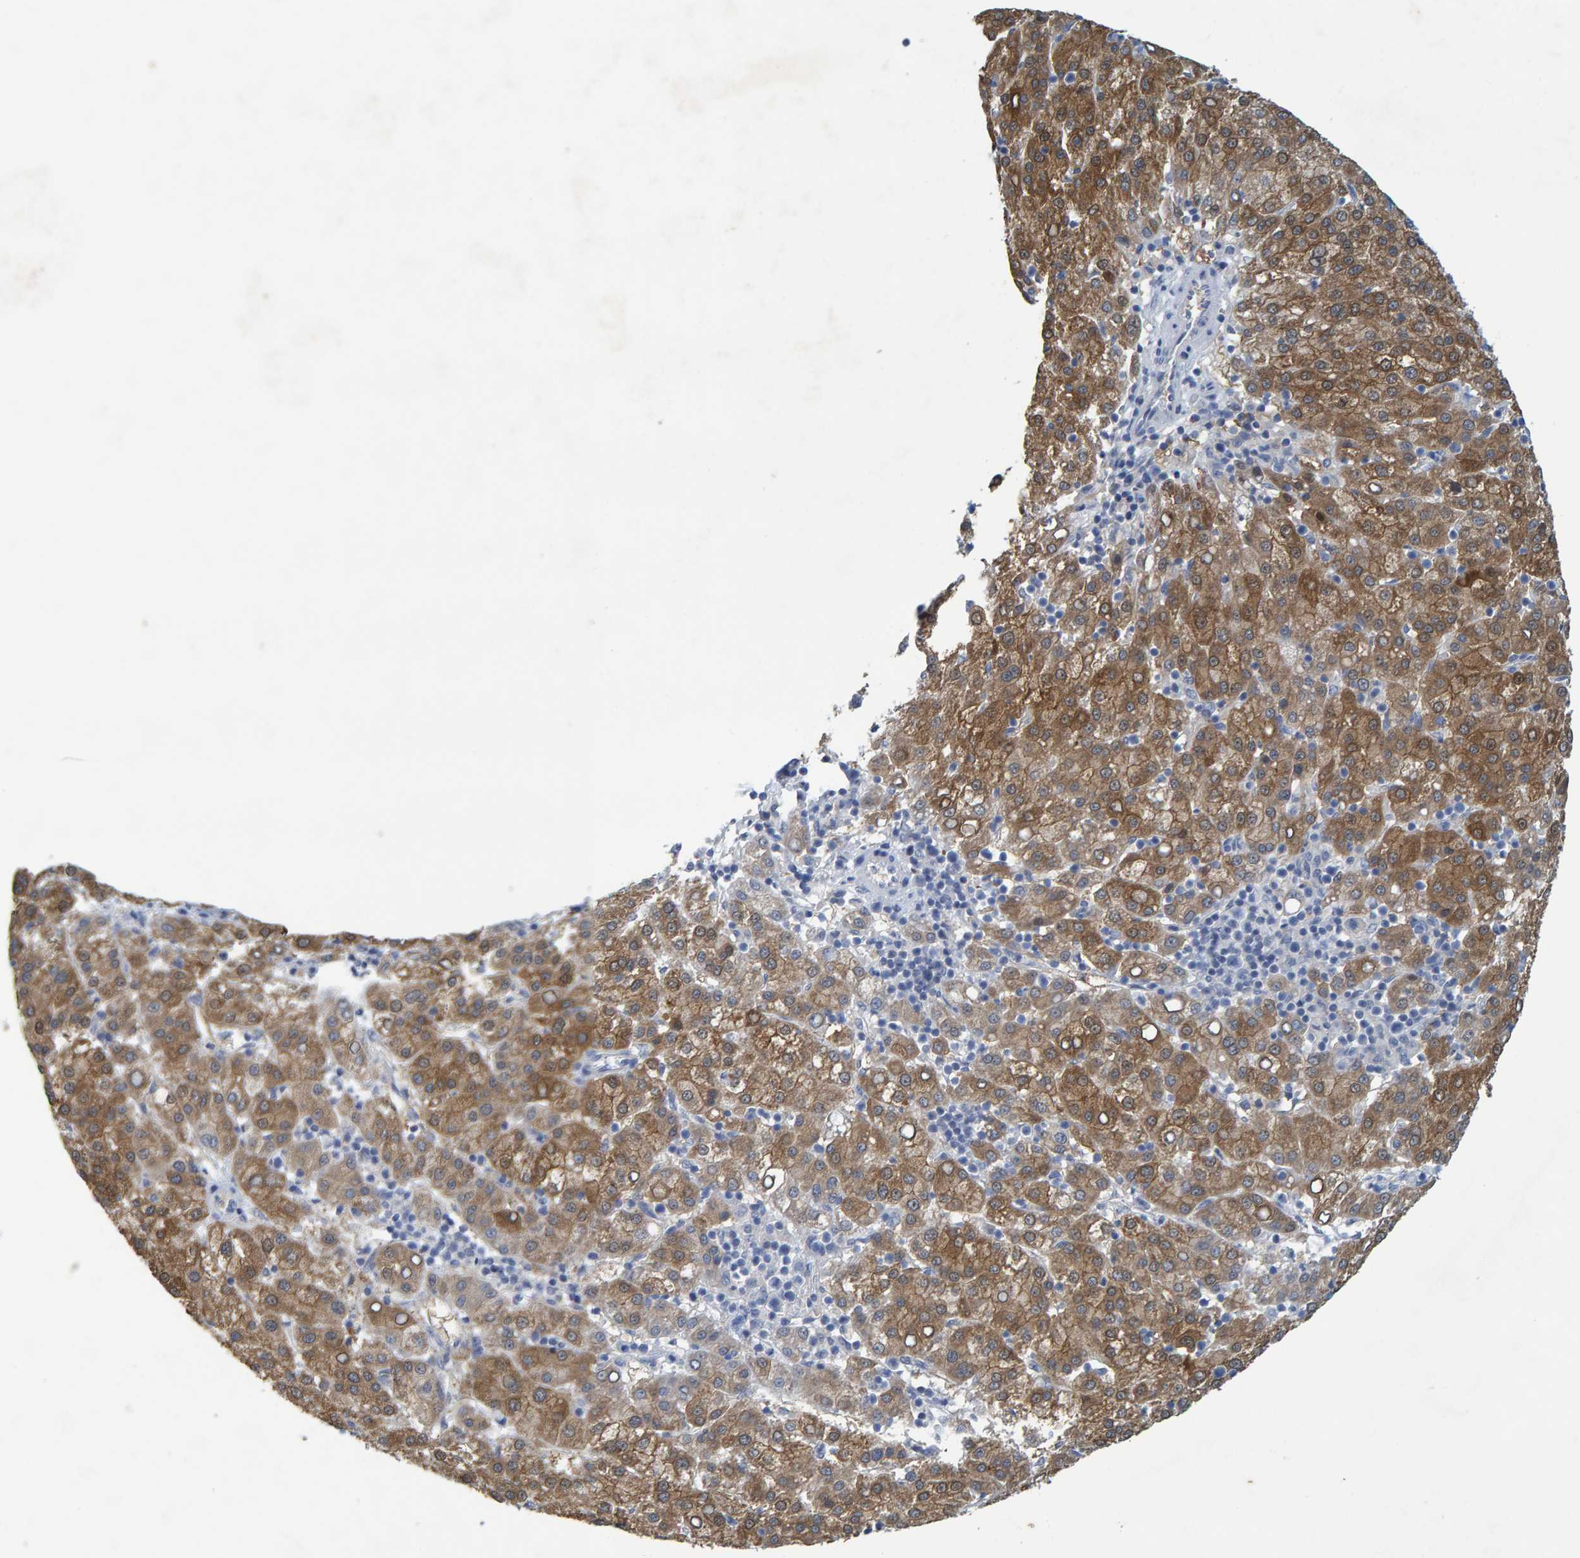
{"staining": {"intensity": "moderate", "quantity": ">75%", "location": "cytoplasmic/membranous"}, "tissue": "liver cancer", "cell_type": "Tumor cells", "image_type": "cancer", "snomed": [{"axis": "morphology", "description": "Carcinoma, Hepatocellular, NOS"}, {"axis": "topography", "description": "Liver"}], "caption": "Protein analysis of liver cancer (hepatocellular carcinoma) tissue exhibits moderate cytoplasmic/membranous positivity in about >75% of tumor cells.", "gene": "ALAD", "patient": {"sex": "female", "age": 58}}